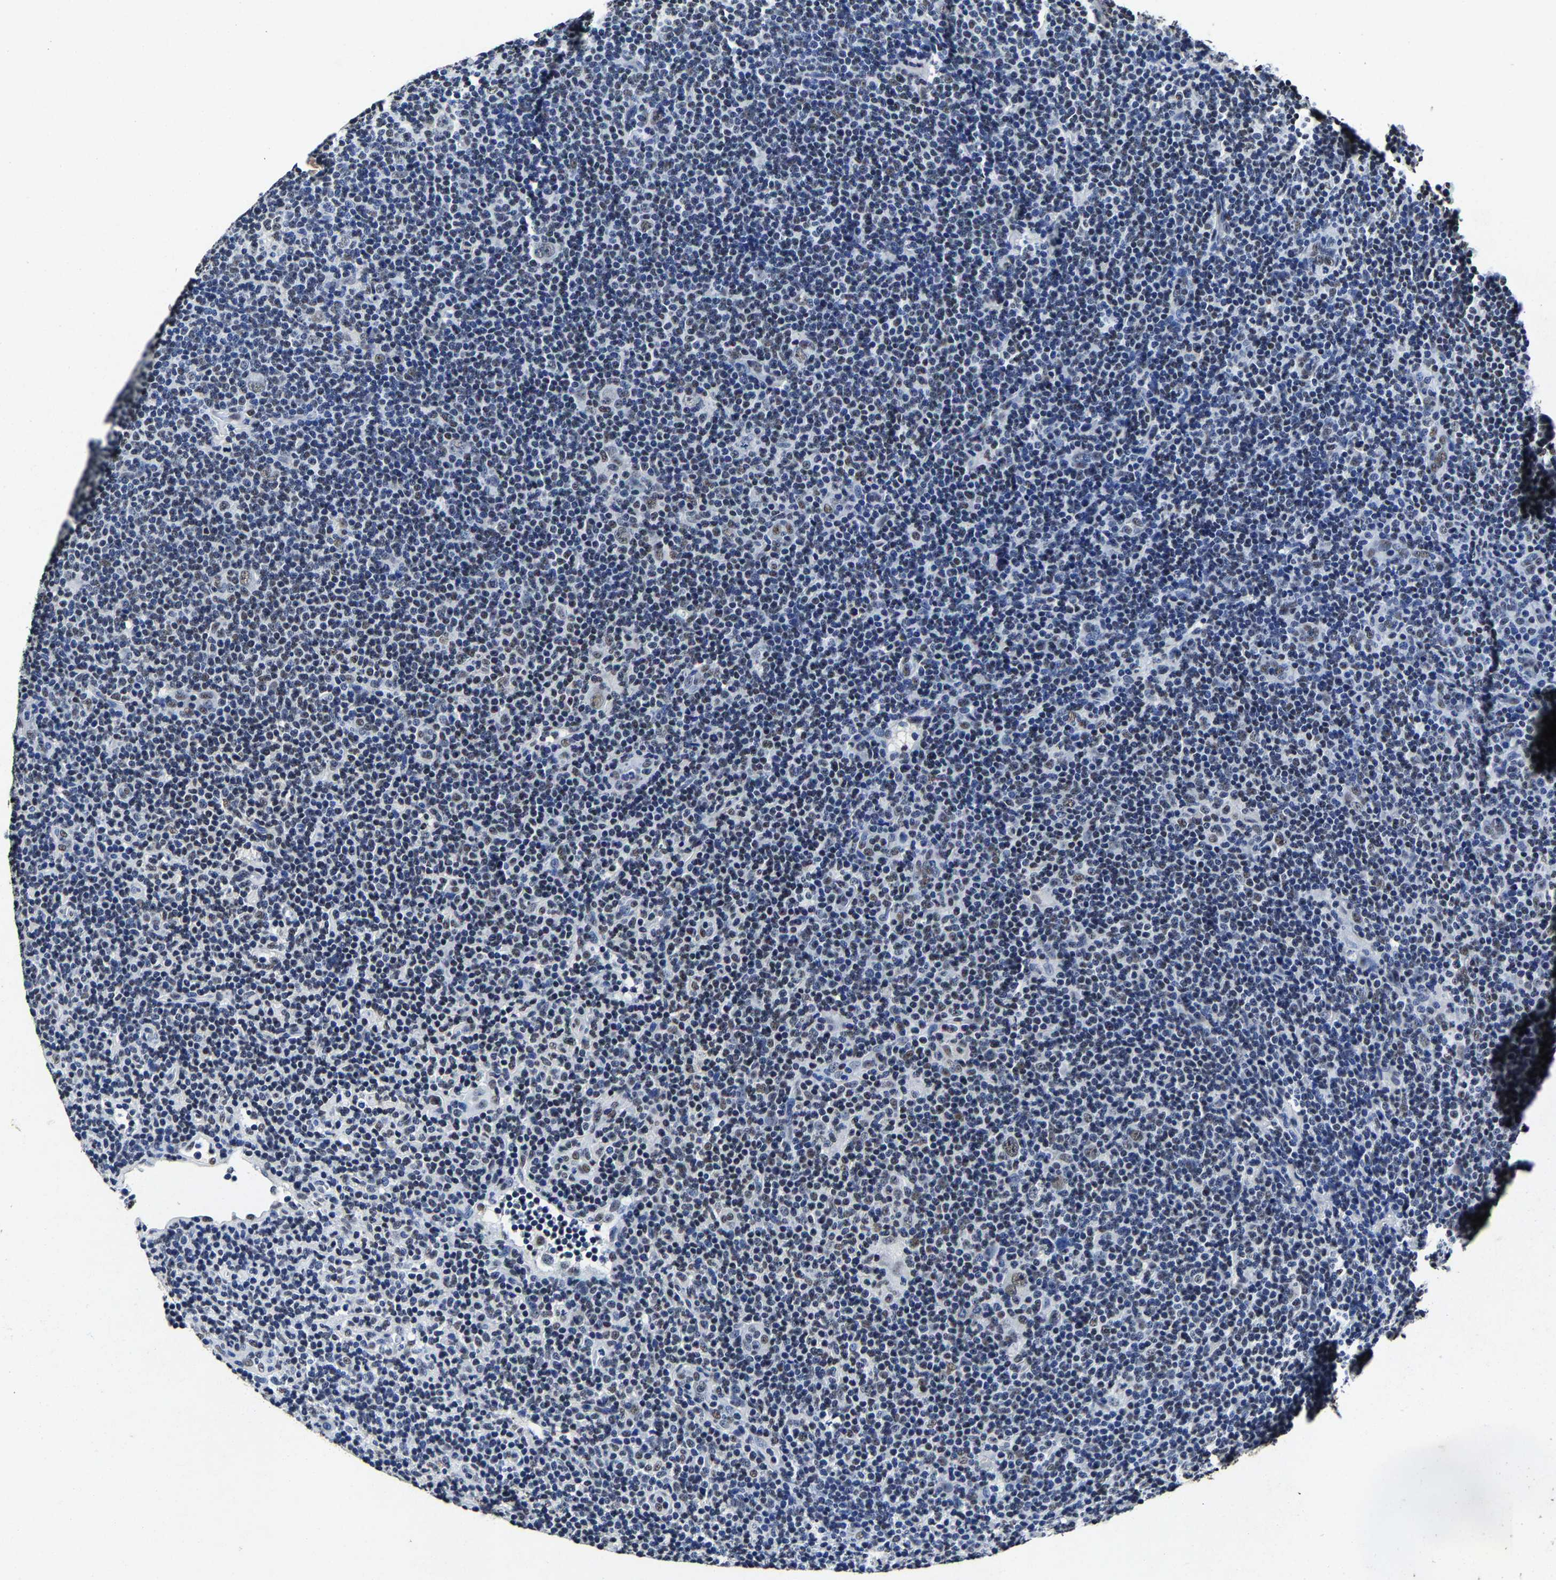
{"staining": {"intensity": "weak", "quantity": "25%-75%", "location": "nuclear"}, "tissue": "lymphoma", "cell_type": "Tumor cells", "image_type": "cancer", "snomed": [{"axis": "morphology", "description": "Hodgkin's disease, NOS"}, {"axis": "topography", "description": "Lymph node"}], "caption": "Protein staining of lymphoma tissue reveals weak nuclear expression in about 25%-75% of tumor cells.", "gene": "RBM45", "patient": {"sex": "female", "age": 57}}